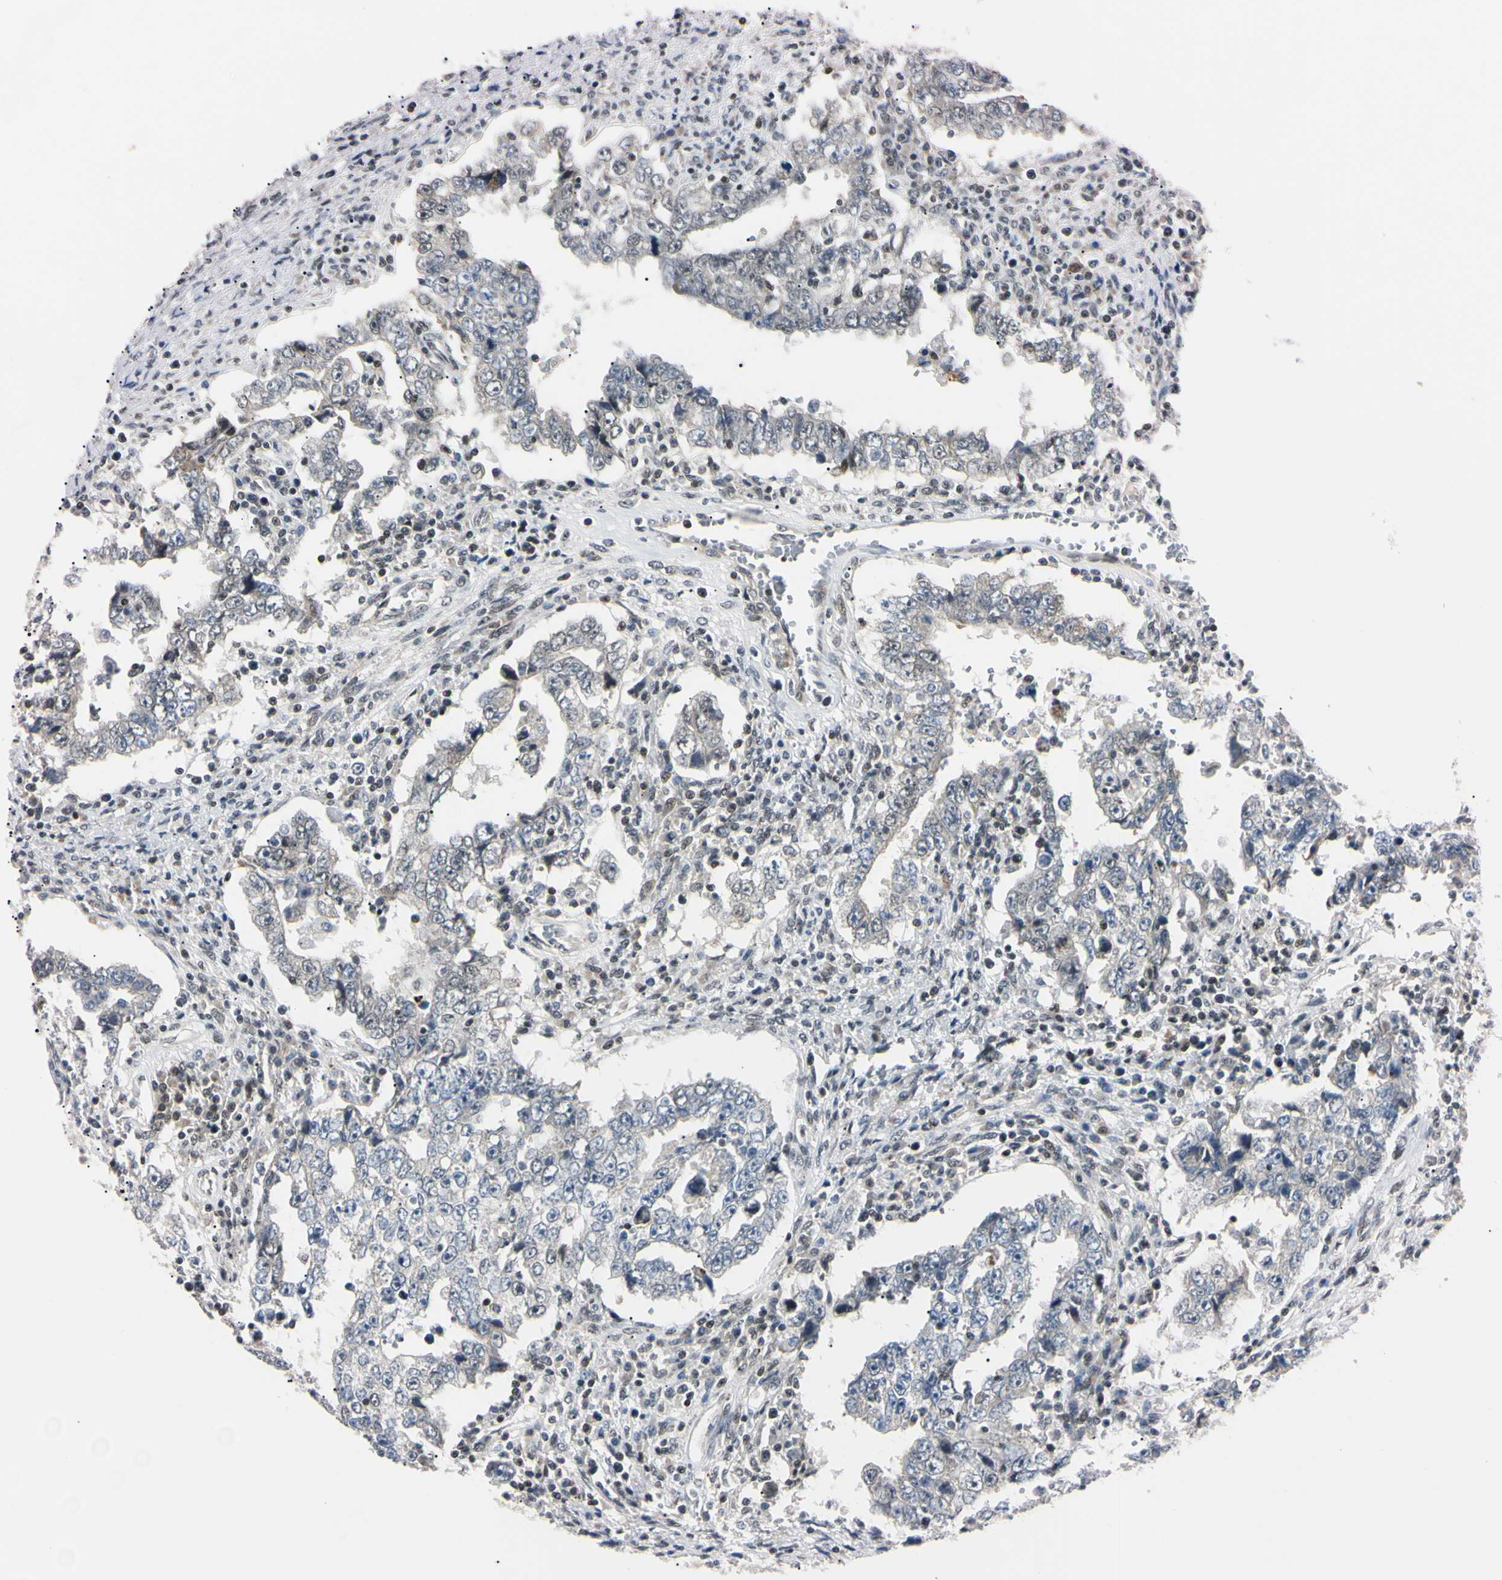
{"staining": {"intensity": "negative", "quantity": "none", "location": "none"}, "tissue": "testis cancer", "cell_type": "Tumor cells", "image_type": "cancer", "snomed": [{"axis": "morphology", "description": "Carcinoma, Embryonal, NOS"}, {"axis": "topography", "description": "Testis"}], "caption": "Immunohistochemical staining of human testis cancer reveals no significant expression in tumor cells.", "gene": "C1orf174", "patient": {"sex": "male", "age": 26}}